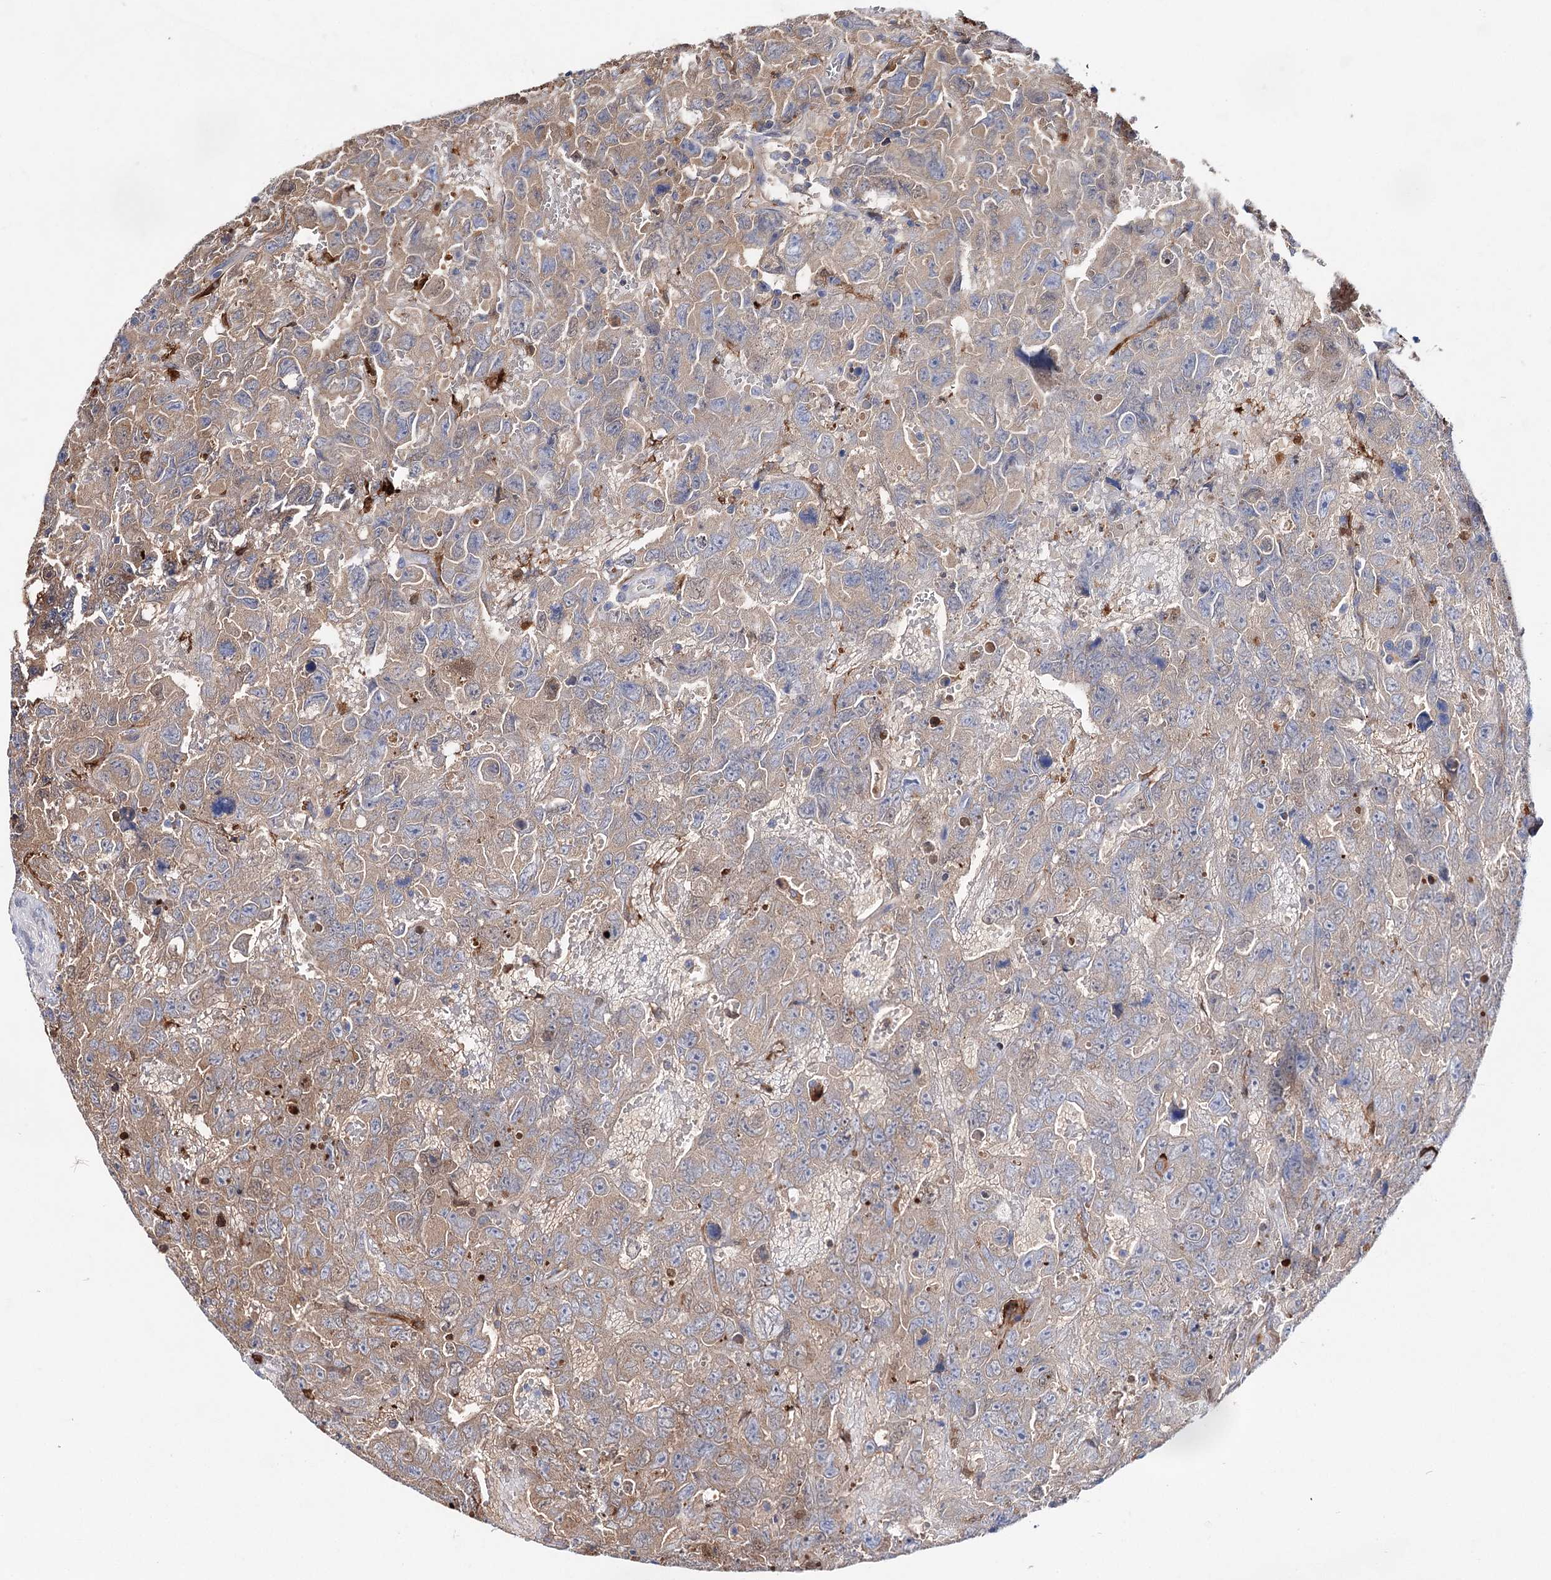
{"staining": {"intensity": "moderate", "quantity": "<25%", "location": "cytoplasmic/membranous"}, "tissue": "testis cancer", "cell_type": "Tumor cells", "image_type": "cancer", "snomed": [{"axis": "morphology", "description": "Carcinoma, Embryonal, NOS"}, {"axis": "topography", "description": "Testis"}], "caption": "Immunohistochemistry (IHC) image of testis cancer stained for a protein (brown), which displays low levels of moderate cytoplasmic/membranous staining in approximately <25% of tumor cells.", "gene": "CFAP46", "patient": {"sex": "male", "age": 45}}